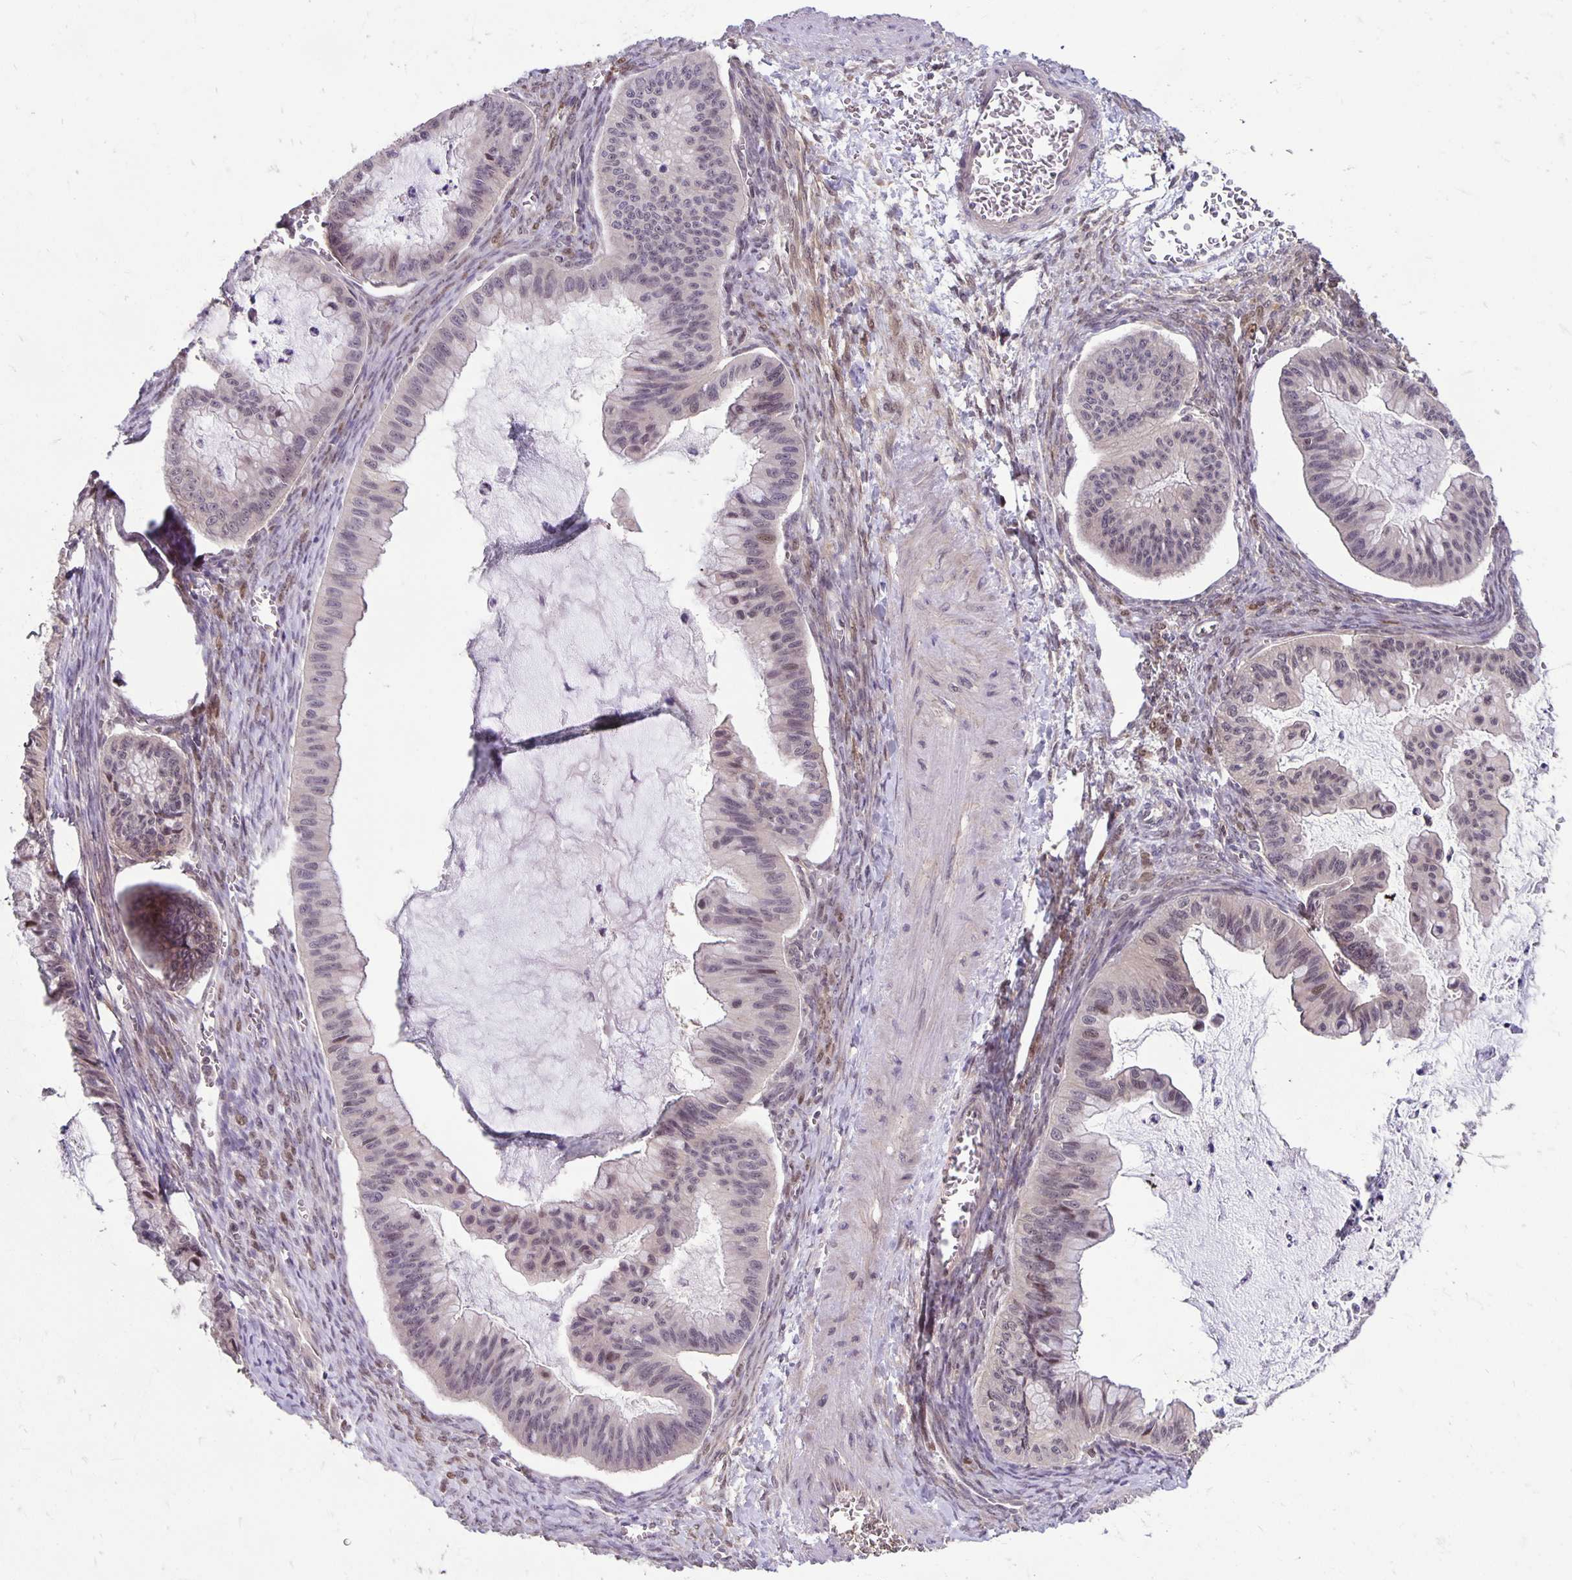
{"staining": {"intensity": "negative", "quantity": "none", "location": "none"}, "tissue": "ovarian cancer", "cell_type": "Tumor cells", "image_type": "cancer", "snomed": [{"axis": "morphology", "description": "Cystadenocarcinoma, mucinous, NOS"}, {"axis": "topography", "description": "Ovary"}], "caption": "DAB (3,3'-diaminobenzidine) immunohistochemical staining of ovarian cancer (mucinous cystadenocarcinoma) displays no significant positivity in tumor cells.", "gene": "TAX1BP3", "patient": {"sex": "female", "age": 72}}